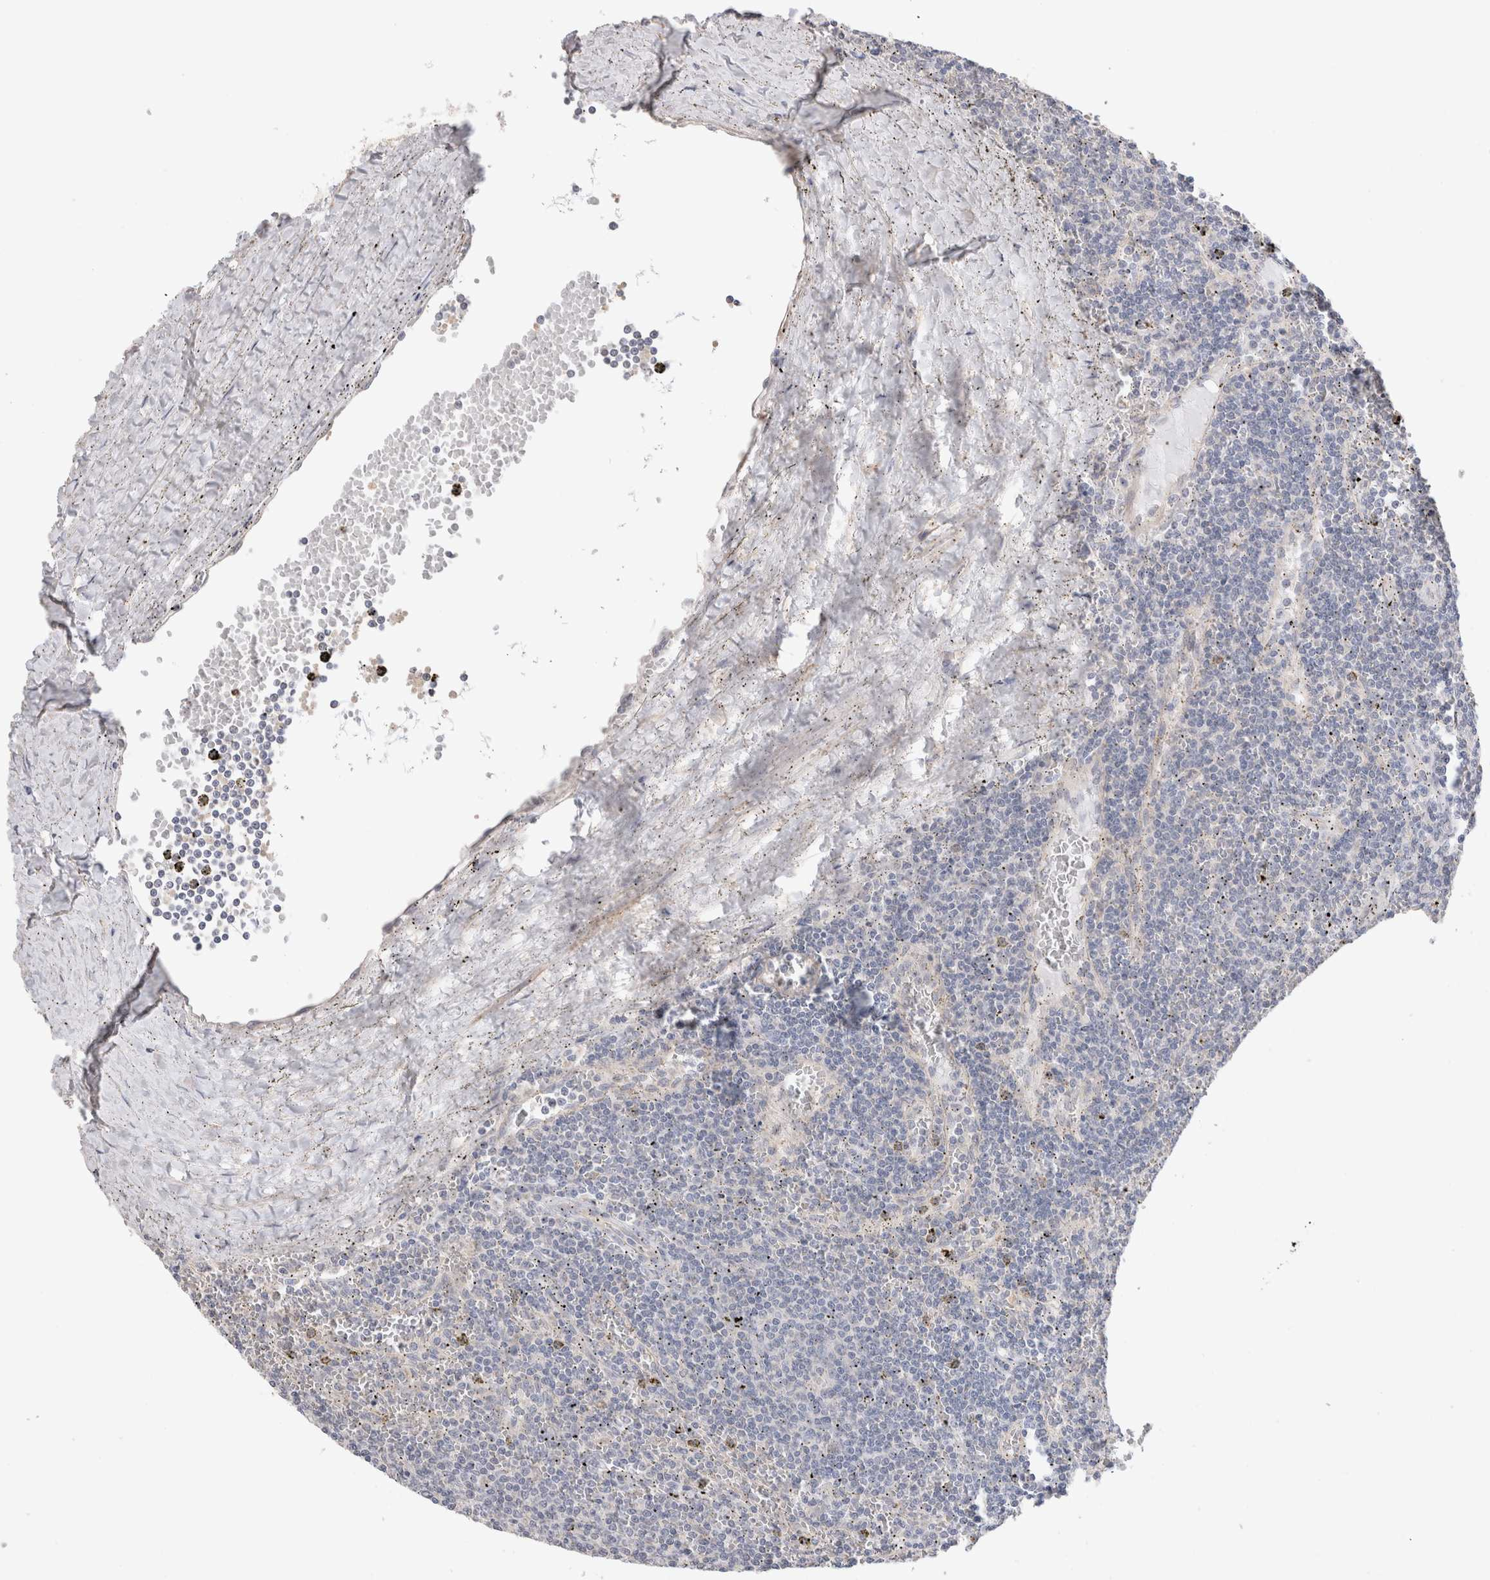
{"staining": {"intensity": "negative", "quantity": "none", "location": "none"}, "tissue": "lymphoma", "cell_type": "Tumor cells", "image_type": "cancer", "snomed": [{"axis": "morphology", "description": "Malignant lymphoma, non-Hodgkin's type, Low grade"}, {"axis": "topography", "description": "Spleen"}], "caption": "This is a micrograph of IHC staining of lymphoma, which shows no staining in tumor cells.", "gene": "DMD", "patient": {"sex": "female", "age": 50}}